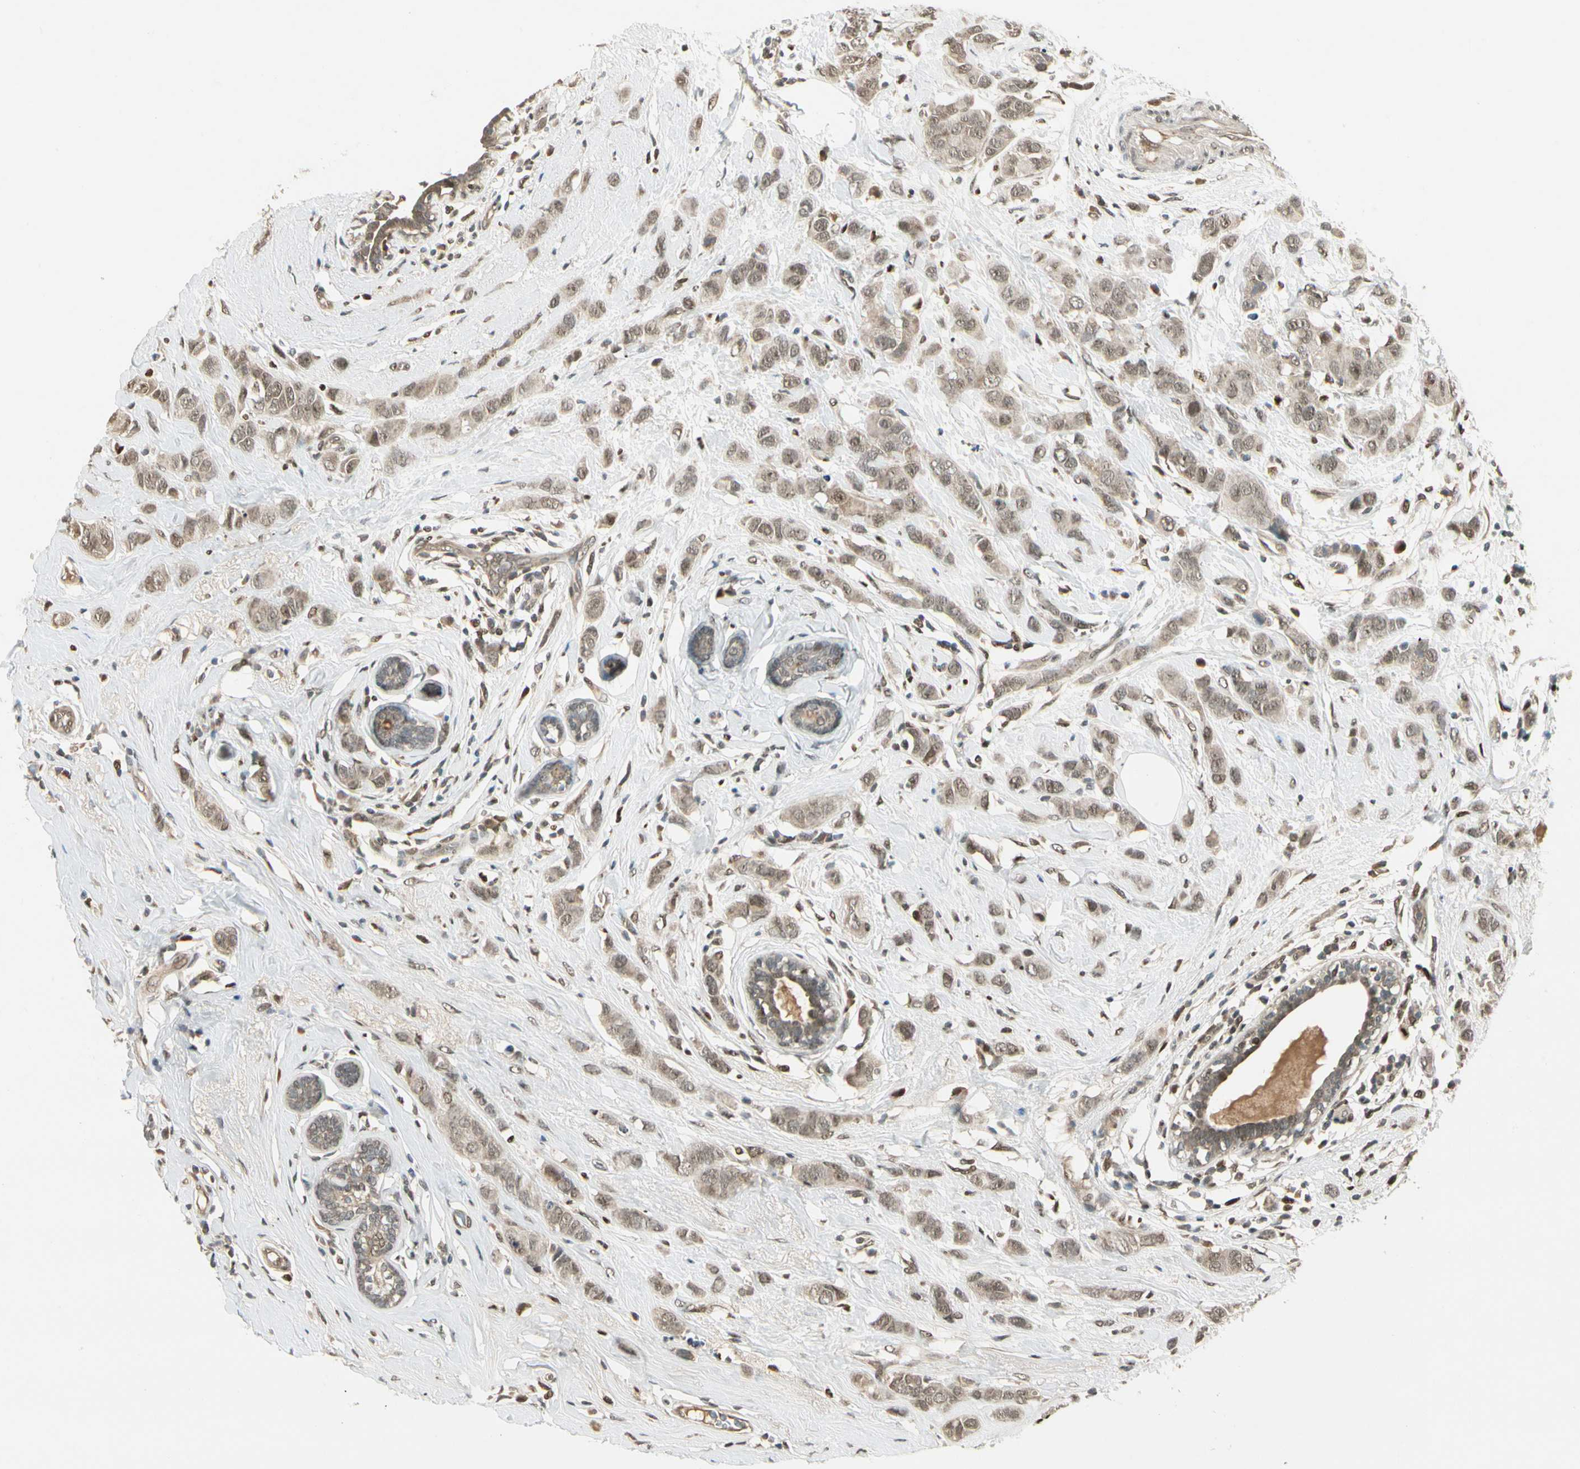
{"staining": {"intensity": "weak", "quantity": ">75%", "location": "cytoplasmic/membranous,nuclear"}, "tissue": "breast cancer", "cell_type": "Tumor cells", "image_type": "cancer", "snomed": [{"axis": "morphology", "description": "Normal tissue, NOS"}, {"axis": "morphology", "description": "Duct carcinoma"}, {"axis": "topography", "description": "Breast"}], "caption": "Protein expression analysis of intraductal carcinoma (breast) demonstrates weak cytoplasmic/membranous and nuclear expression in about >75% of tumor cells.", "gene": "GTF3A", "patient": {"sex": "female", "age": 50}}